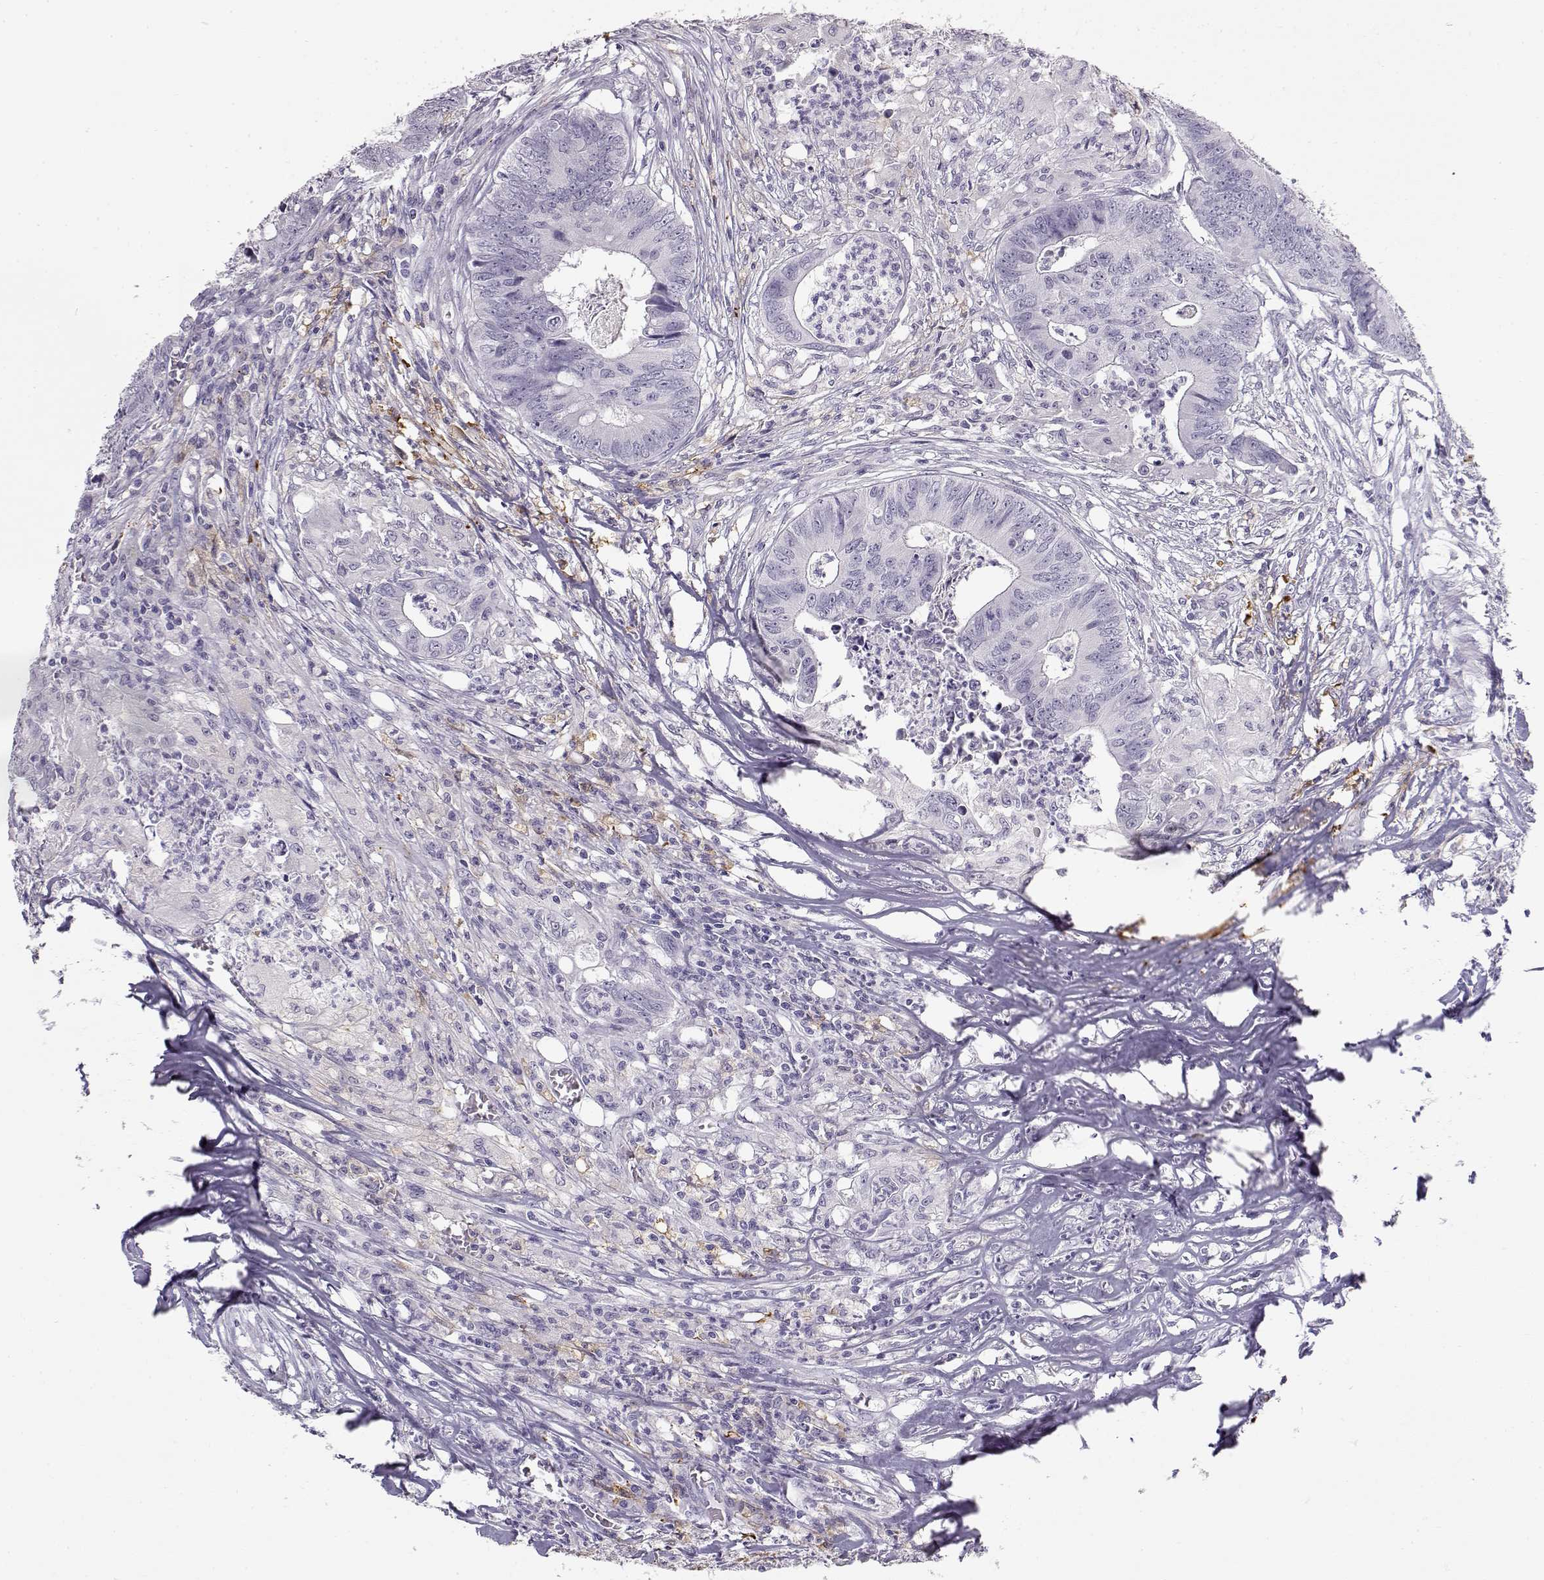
{"staining": {"intensity": "negative", "quantity": "none", "location": "none"}, "tissue": "colorectal cancer", "cell_type": "Tumor cells", "image_type": "cancer", "snomed": [{"axis": "morphology", "description": "Adenocarcinoma, NOS"}, {"axis": "topography", "description": "Colon"}], "caption": "This photomicrograph is of colorectal cancer stained with immunohistochemistry to label a protein in brown with the nuclei are counter-stained blue. There is no expression in tumor cells.", "gene": "NUTM1", "patient": {"sex": "male", "age": 84}}